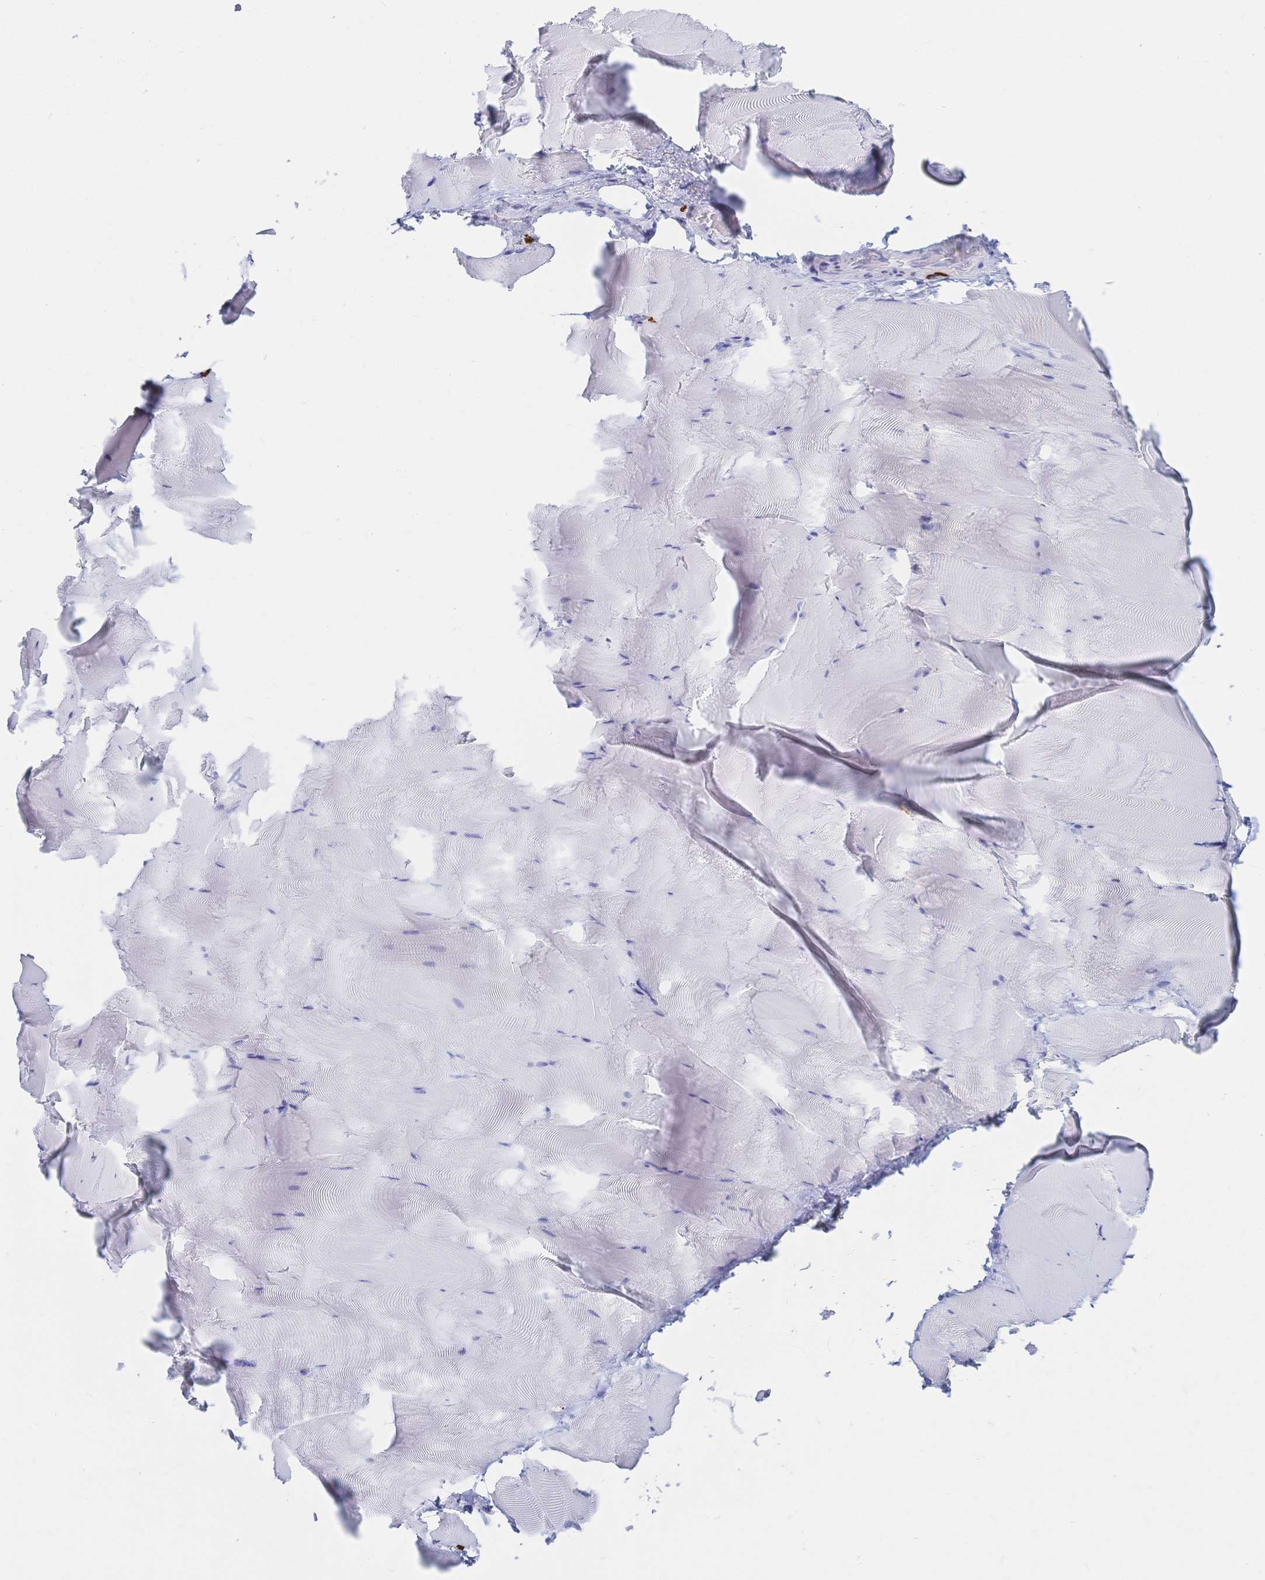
{"staining": {"intensity": "negative", "quantity": "none", "location": "none"}, "tissue": "skeletal muscle", "cell_type": "Myocytes", "image_type": "normal", "snomed": [{"axis": "morphology", "description": "Normal tissue, NOS"}, {"axis": "topography", "description": "Skeletal muscle"}], "caption": "Image shows no protein staining in myocytes of unremarkable skeletal muscle. Nuclei are stained in blue.", "gene": "IL2RB", "patient": {"sex": "female", "age": 64}}